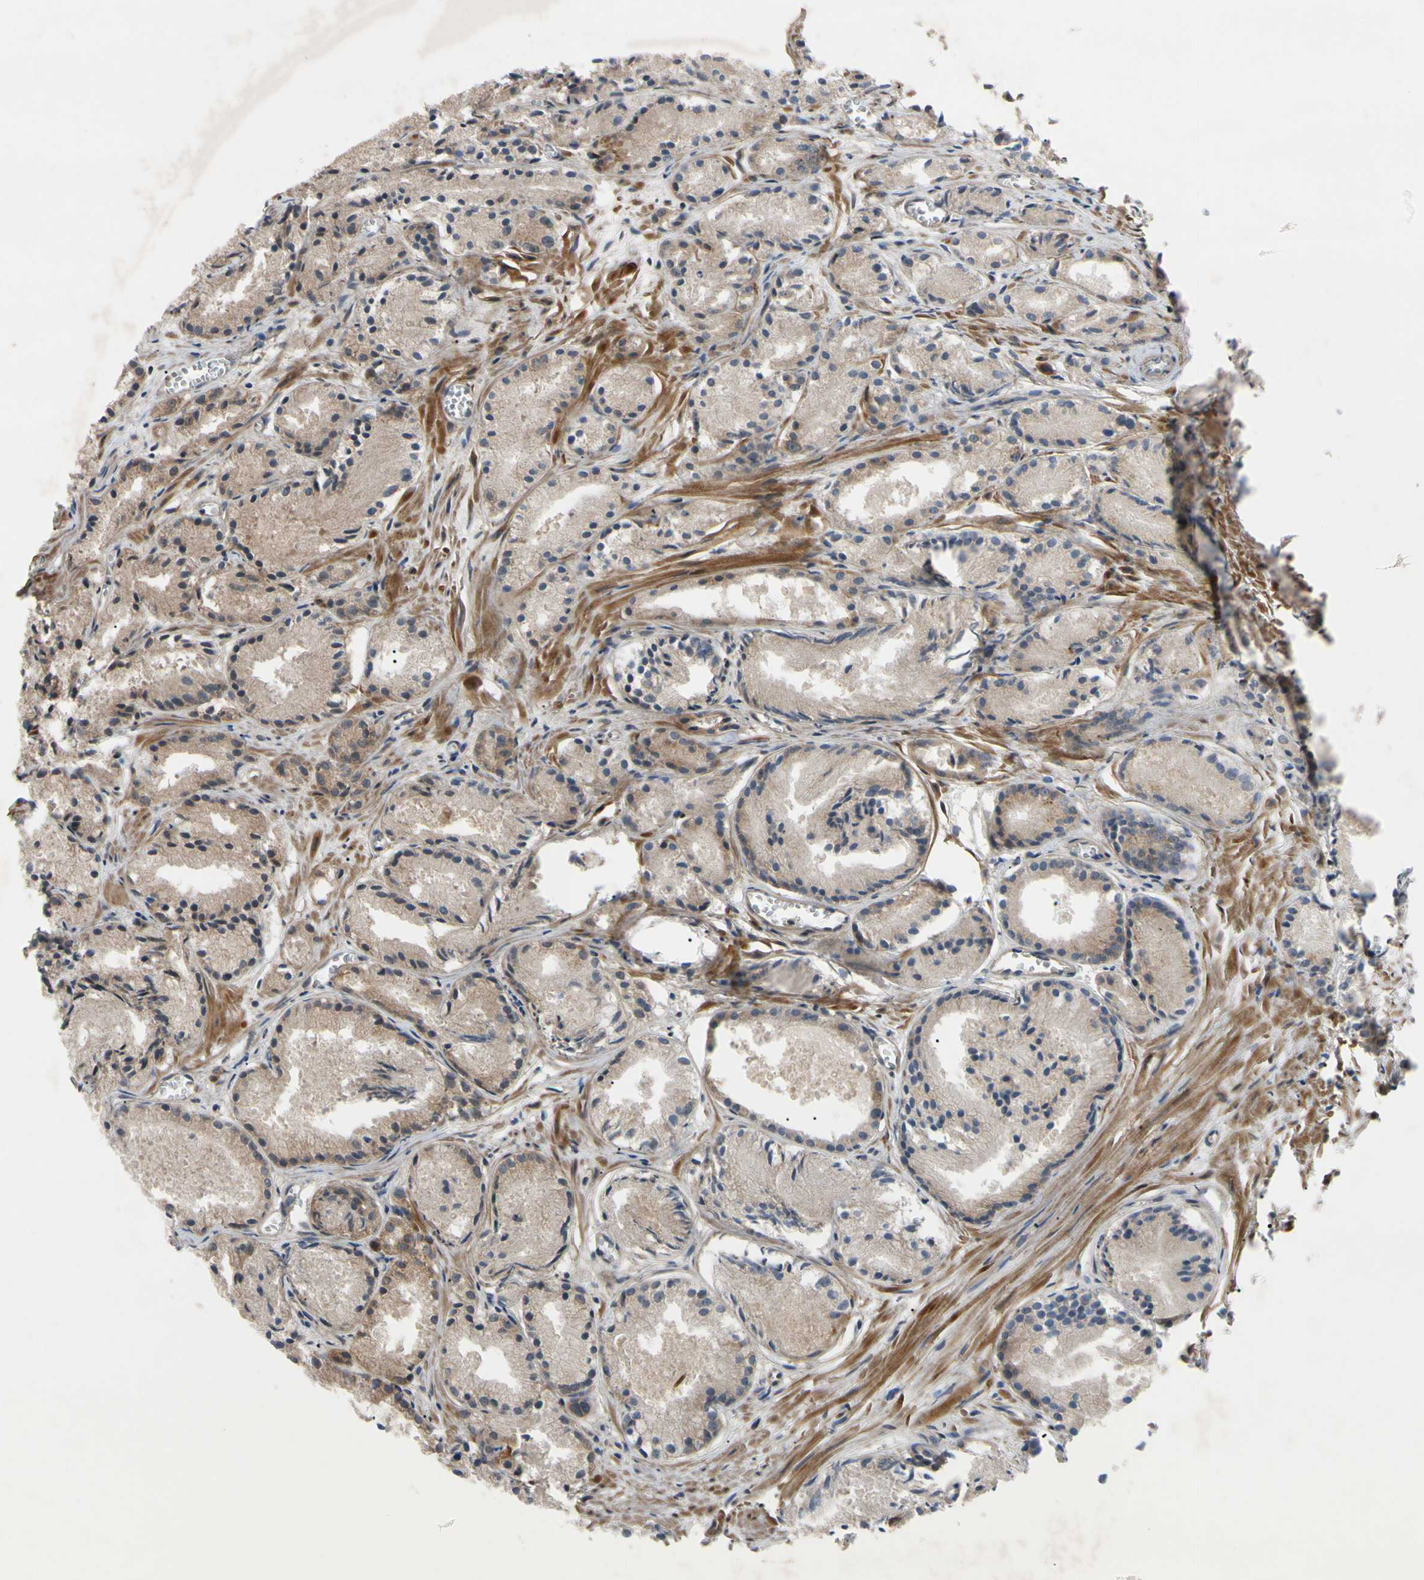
{"staining": {"intensity": "weak", "quantity": "25%-75%", "location": "cytoplasmic/membranous"}, "tissue": "prostate cancer", "cell_type": "Tumor cells", "image_type": "cancer", "snomed": [{"axis": "morphology", "description": "Adenocarcinoma, Low grade"}, {"axis": "topography", "description": "Prostate"}], "caption": "This is a micrograph of immunohistochemistry (IHC) staining of prostate cancer, which shows weak positivity in the cytoplasmic/membranous of tumor cells.", "gene": "SVIL", "patient": {"sex": "male", "age": 72}}